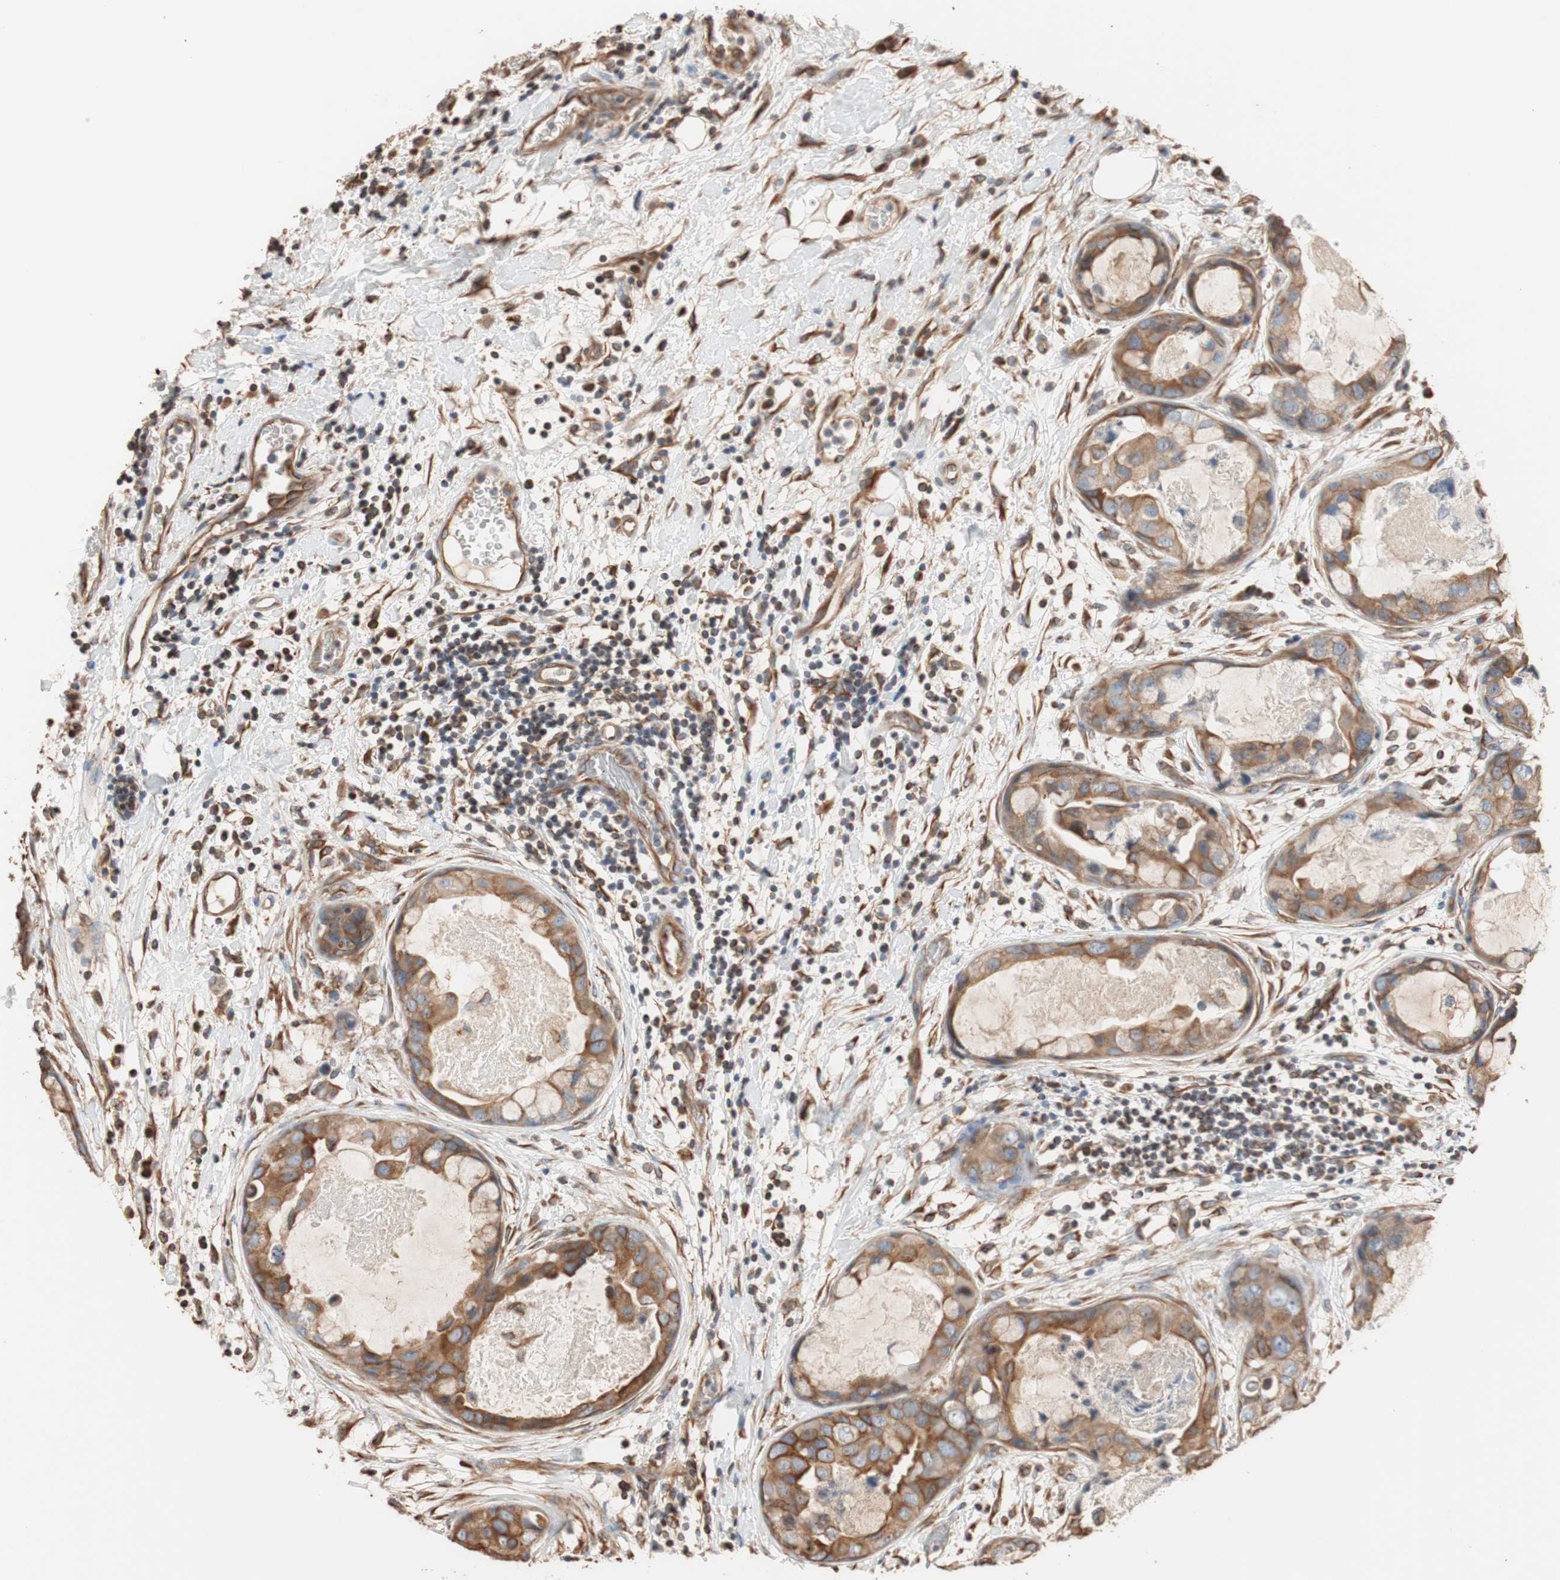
{"staining": {"intensity": "moderate", "quantity": ">75%", "location": "cytoplasmic/membranous"}, "tissue": "breast cancer", "cell_type": "Tumor cells", "image_type": "cancer", "snomed": [{"axis": "morphology", "description": "Duct carcinoma"}, {"axis": "topography", "description": "Breast"}], "caption": "Tumor cells display medium levels of moderate cytoplasmic/membranous expression in about >75% of cells in human breast intraductal carcinoma. Immunohistochemistry (ihc) stains the protein of interest in brown and the nuclei are stained blue.", "gene": "TUBB", "patient": {"sex": "female", "age": 40}}